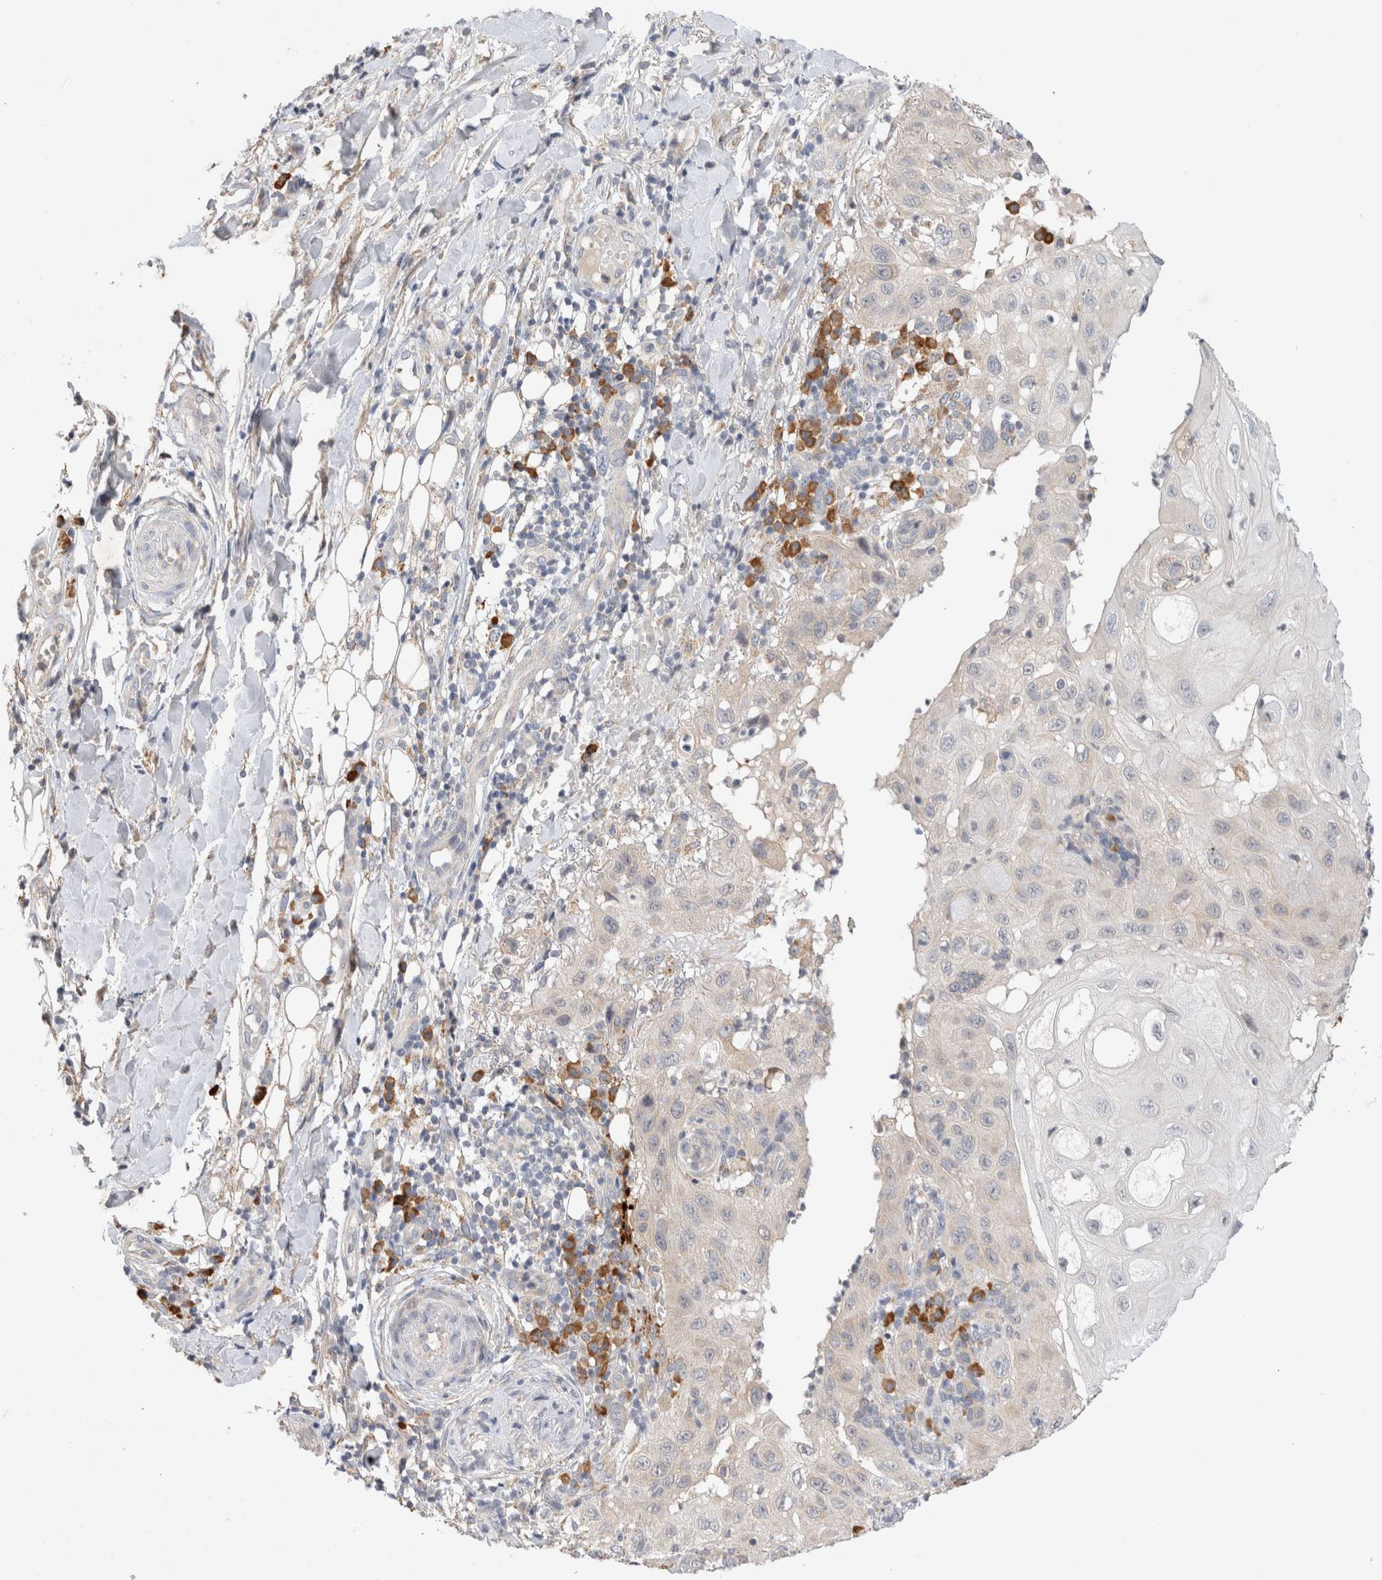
{"staining": {"intensity": "negative", "quantity": "none", "location": "none"}, "tissue": "skin cancer", "cell_type": "Tumor cells", "image_type": "cancer", "snomed": [{"axis": "morphology", "description": "Normal tissue, NOS"}, {"axis": "morphology", "description": "Squamous cell carcinoma, NOS"}, {"axis": "topography", "description": "Skin"}], "caption": "Squamous cell carcinoma (skin) stained for a protein using immunohistochemistry shows no positivity tumor cells.", "gene": "NEDD4L", "patient": {"sex": "female", "age": 96}}